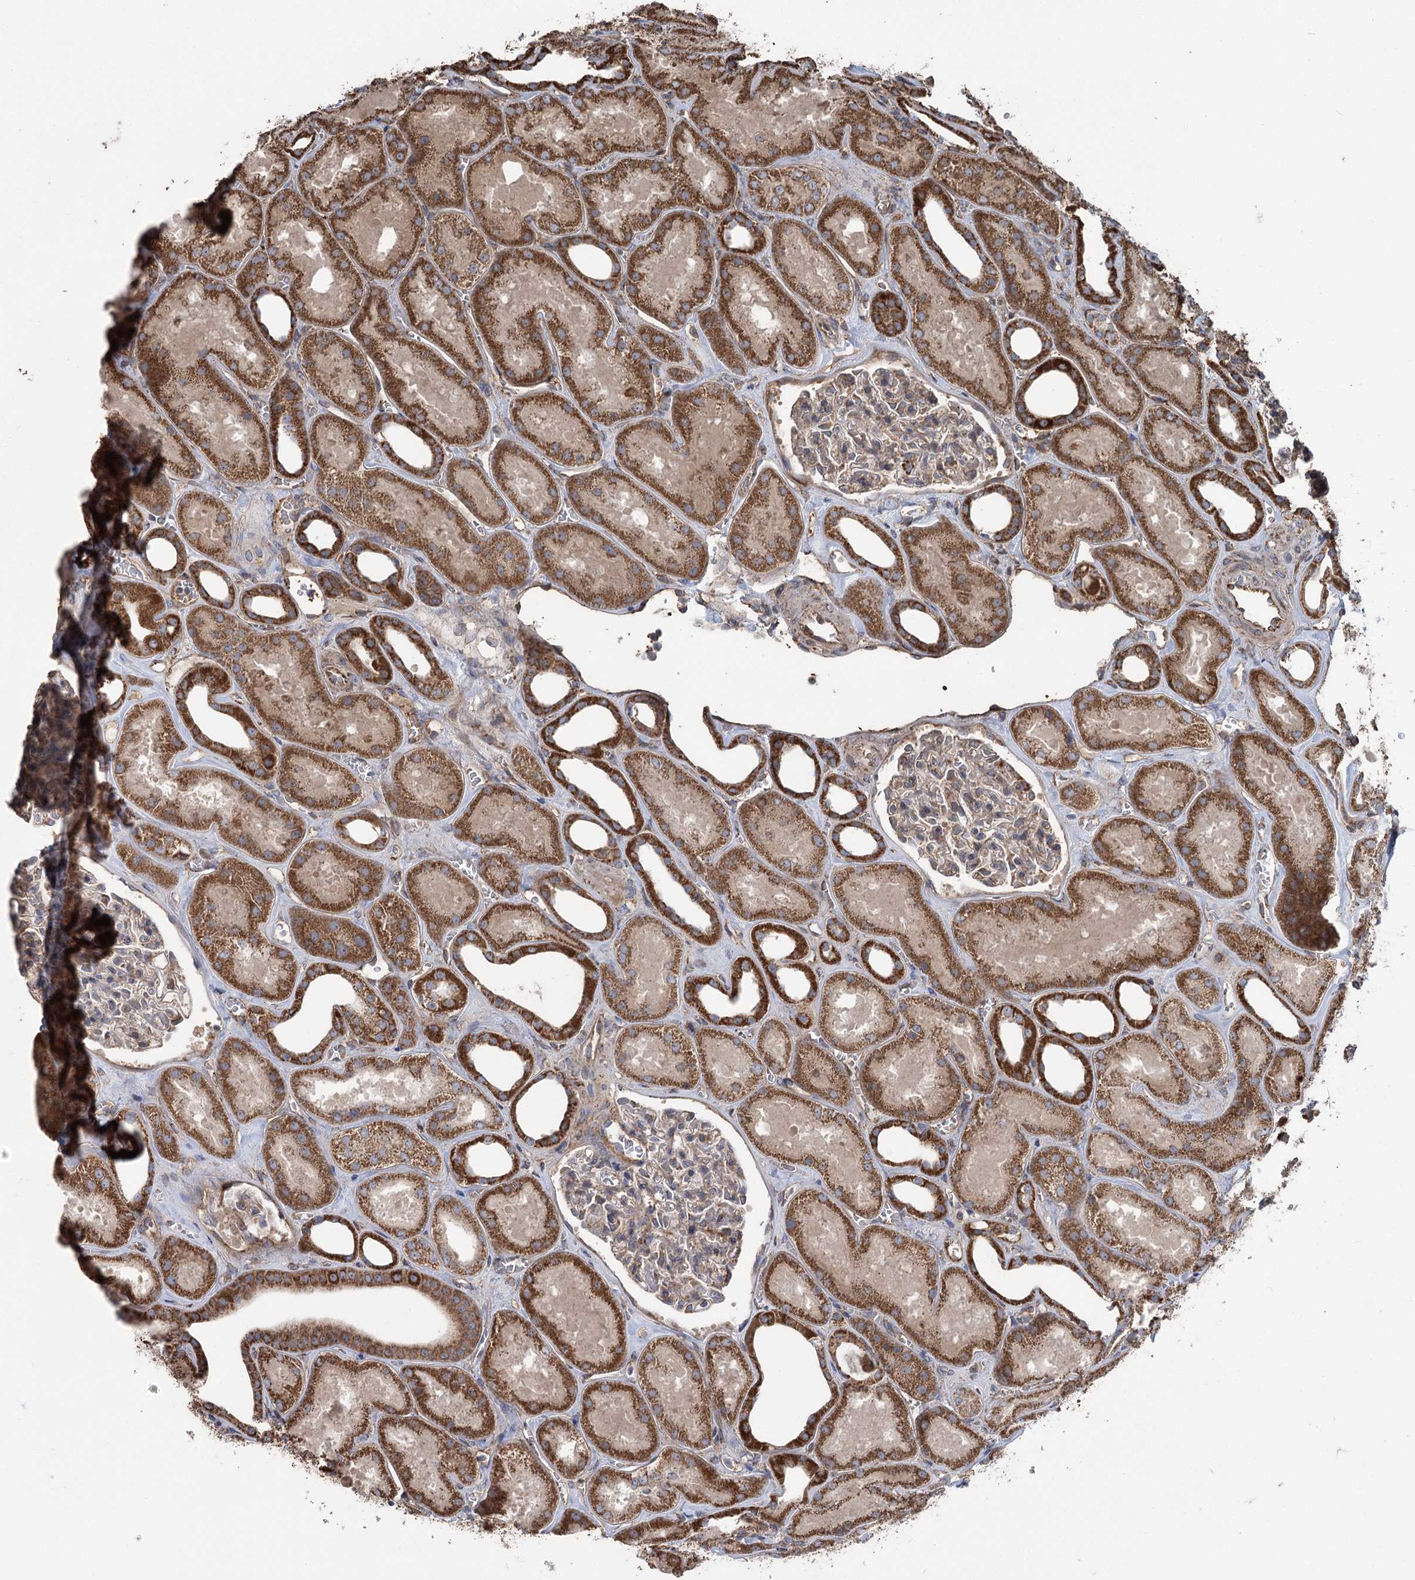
{"staining": {"intensity": "weak", "quantity": ">75%", "location": "cytoplasmic/membranous"}, "tissue": "kidney", "cell_type": "Cells in glomeruli", "image_type": "normal", "snomed": [{"axis": "morphology", "description": "Normal tissue, NOS"}, {"axis": "morphology", "description": "Adenocarcinoma, NOS"}, {"axis": "topography", "description": "Kidney"}], "caption": "Kidney stained for a protein displays weak cytoplasmic/membranous positivity in cells in glomeruli.", "gene": "RWDD4", "patient": {"sex": "female", "age": 68}}